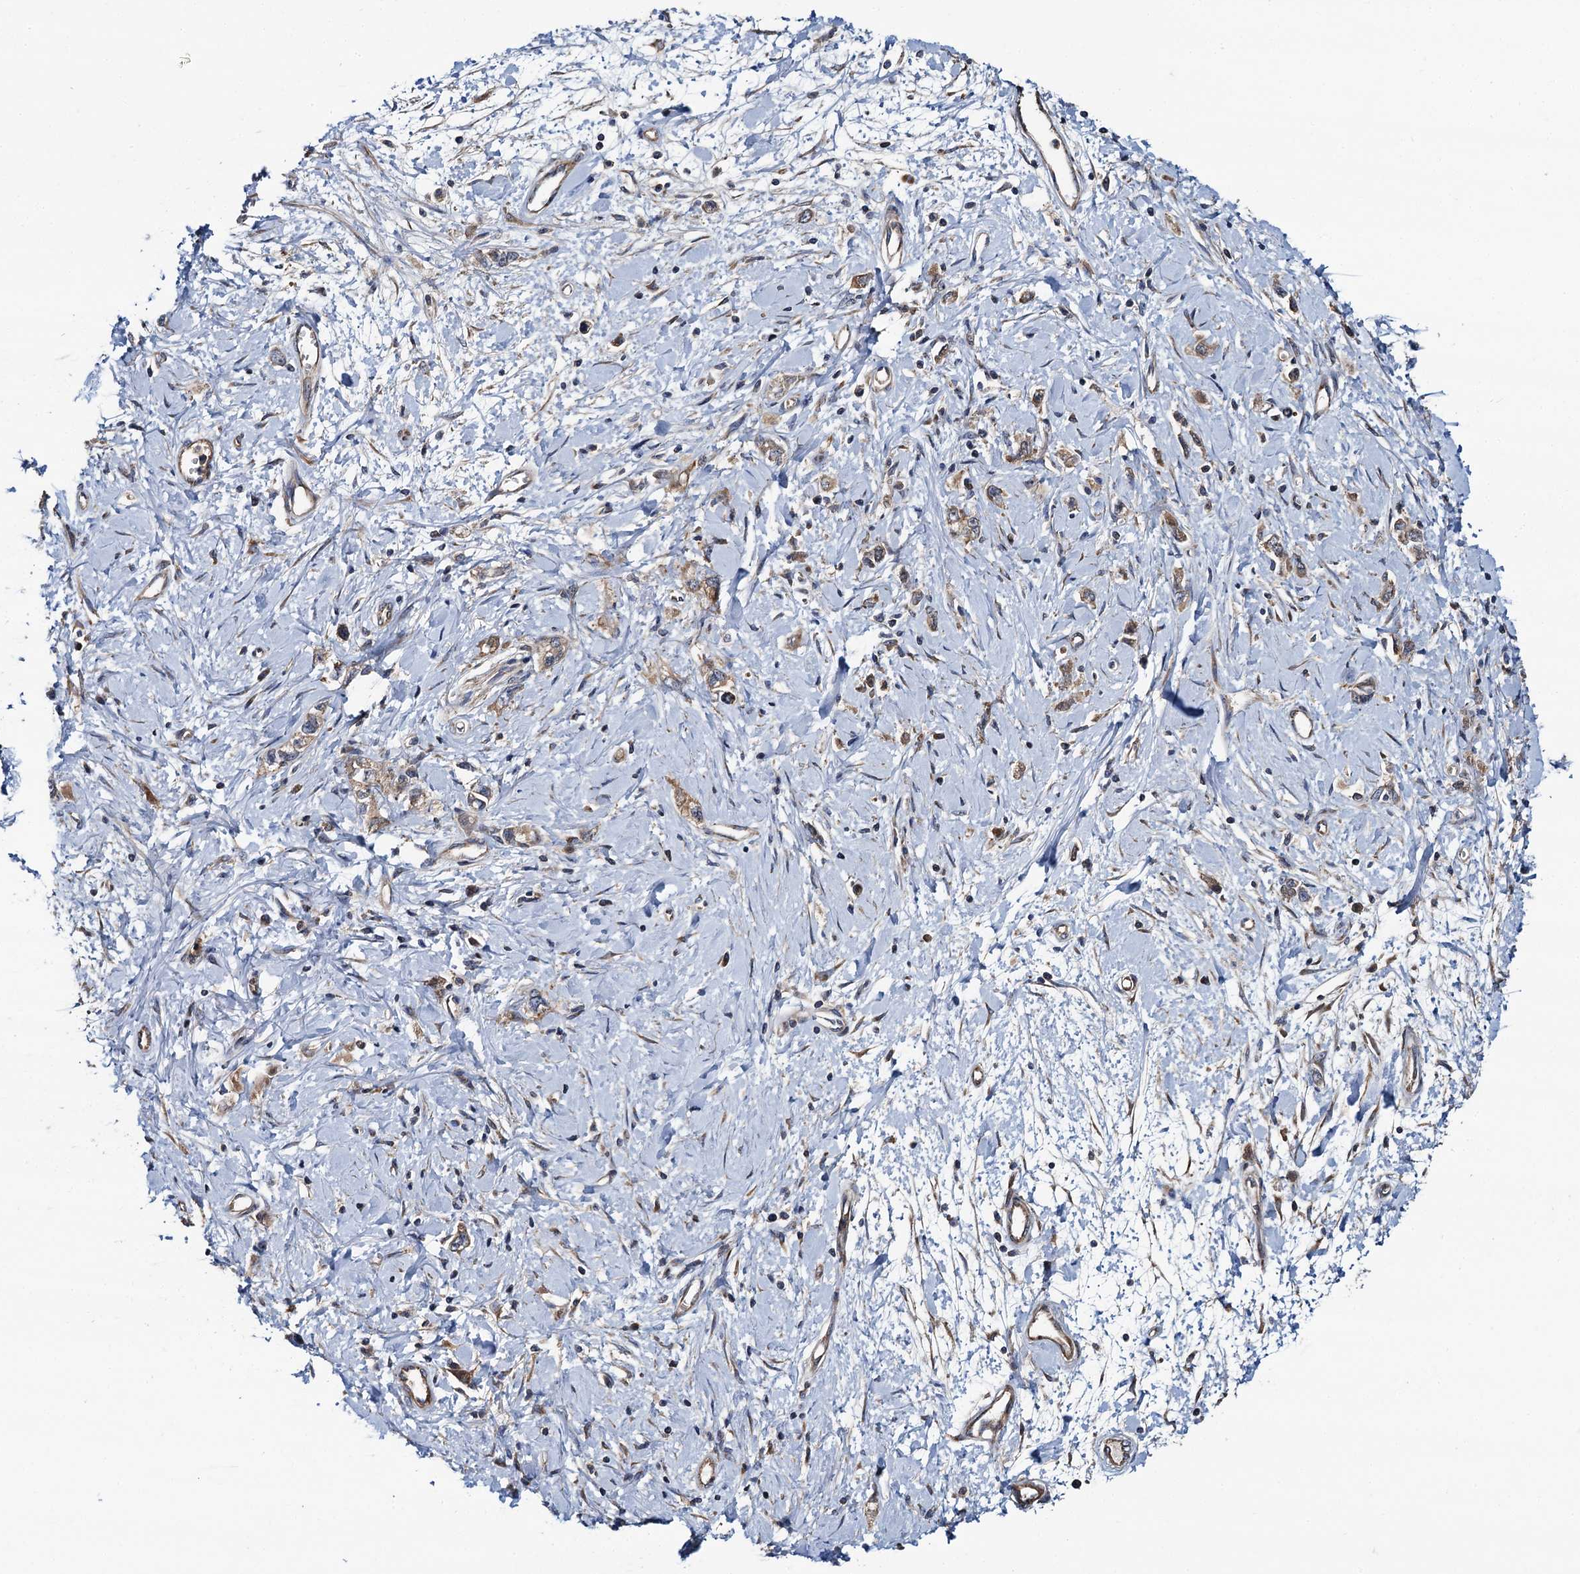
{"staining": {"intensity": "moderate", "quantity": "25%-75%", "location": "cytoplasmic/membranous"}, "tissue": "stomach cancer", "cell_type": "Tumor cells", "image_type": "cancer", "snomed": [{"axis": "morphology", "description": "Adenocarcinoma, NOS"}, {"axis": "topography", "description": "Stomach"}], "caption": "A micrograph of stomach adenocarcinoma stained for a protein demonstrates moderate cytoplasmic/membranous brown staining in tumor cells.", "gene": "NEK1", "patient": {"sex": "female", "age": 76}}